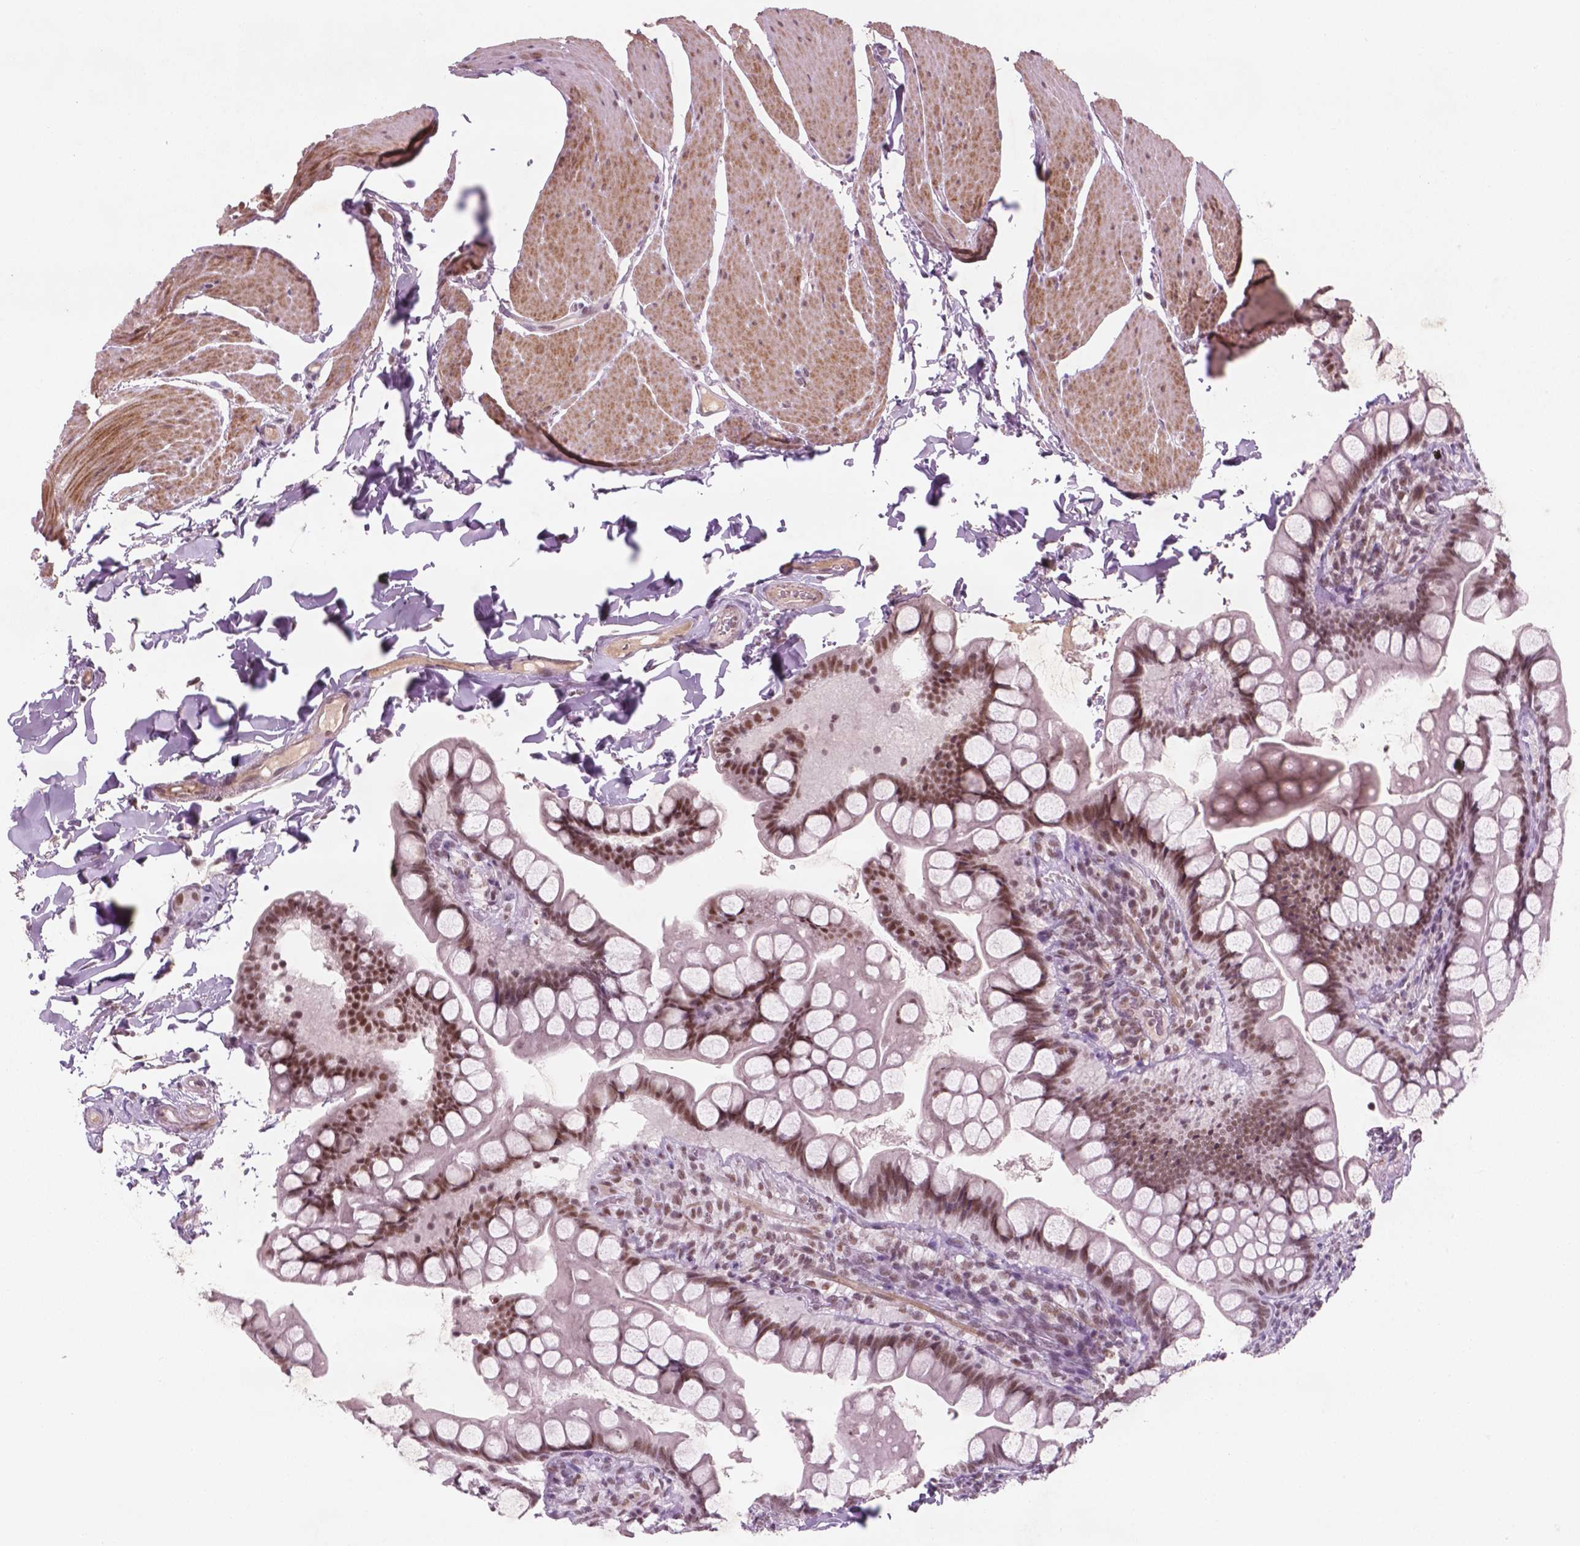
{"staining": {"intensity": "moderate", "quantity": ">75%", "location": "nuclear"}, "tissue": "small intestine", "cell_type": "Glandular cells", "image_type": "normal", "snomed": [{"axis": "morphology", "description": "Normal tissue, NOS"}, {"axis": "topography", "description": "Small intestine"}], "caption": "Brown immunohistochemical staining in benign small intestine shows moderate nuclear positivity in about >75% of glandular cells. Immunohistochemistry (ihc) stains the protein of interest in brown and the nuclei are stained blue.", "gene": "CTR9", "patient": {"sex": "male", "age": 70}}